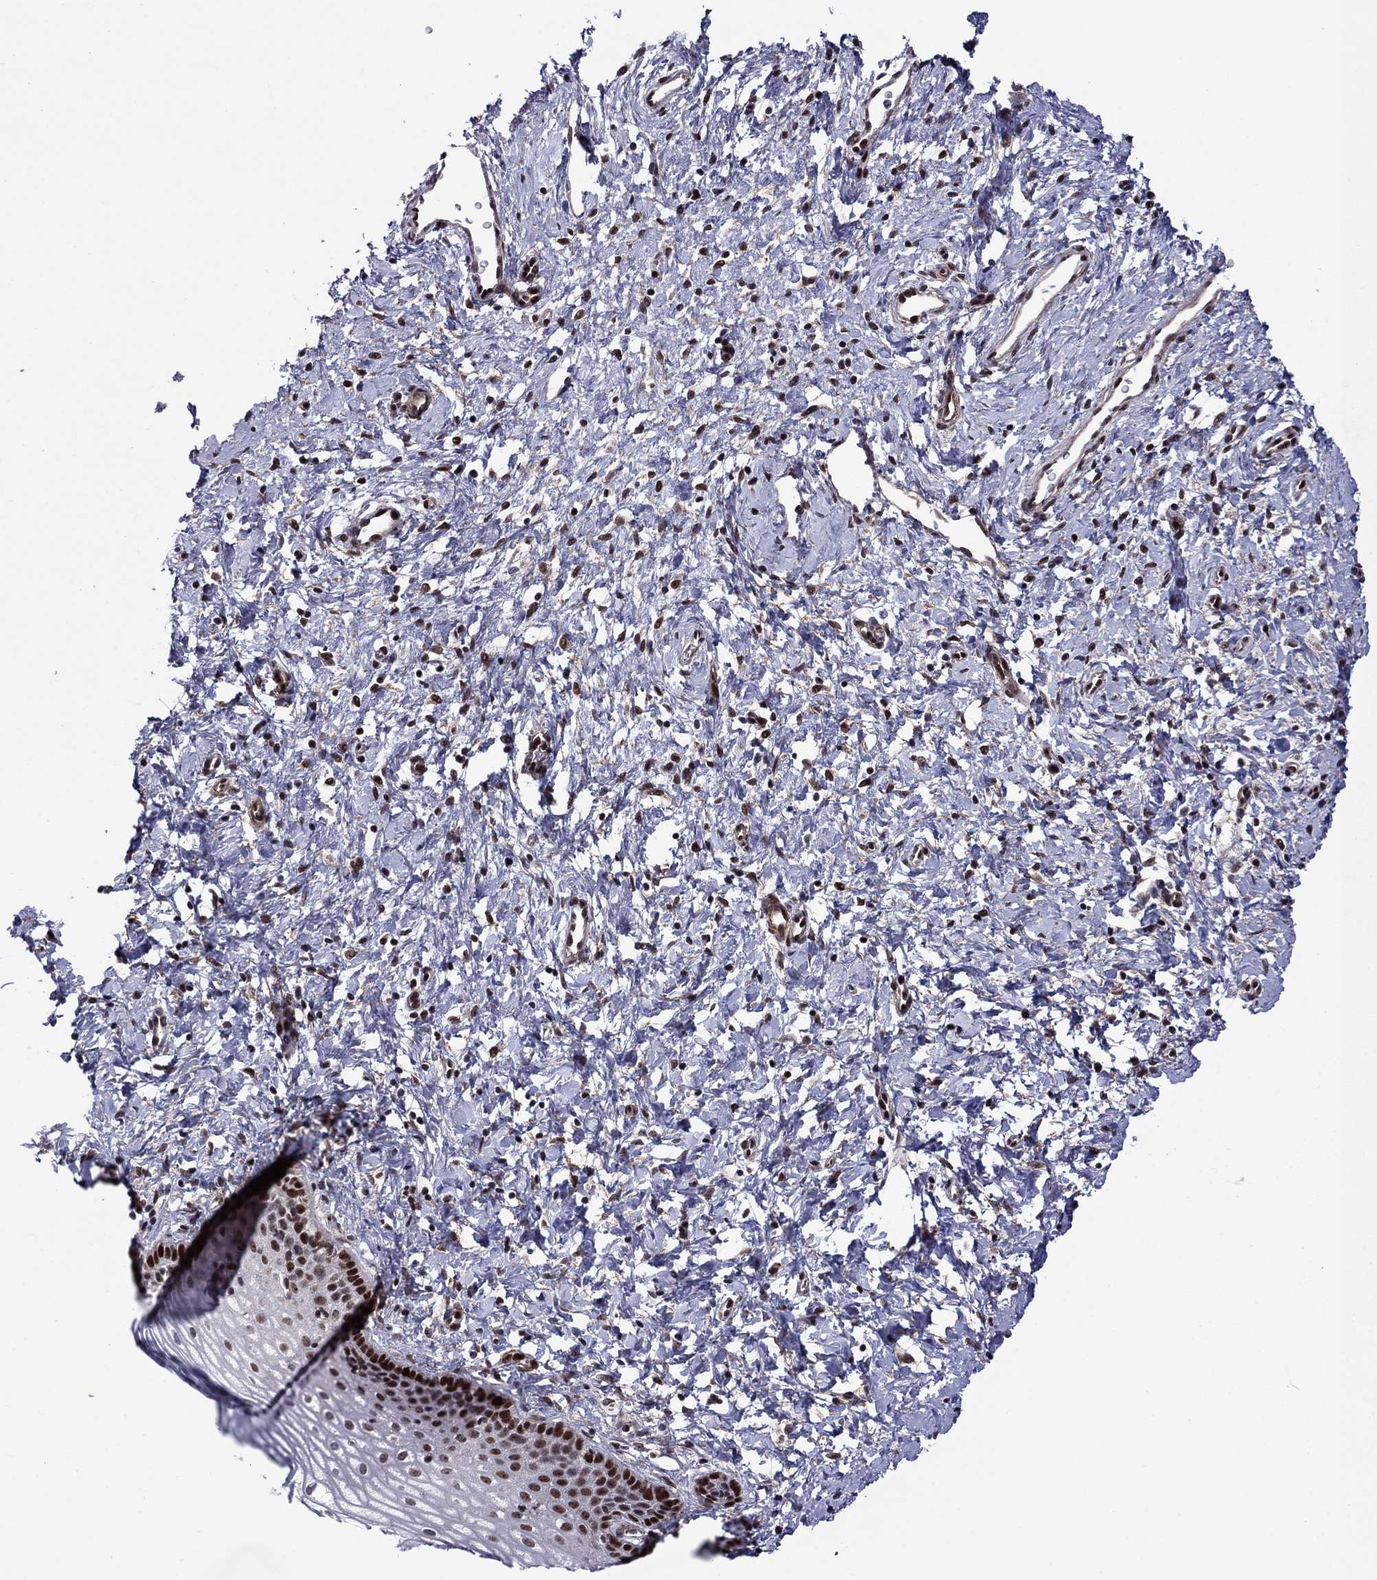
{"staining": {"intensity": "strong", "quantity": "<25%", "location": "nuclear"}, "tissue": "cervix", "cell_type": "Squamous epithelial cells", "image_type": "normal", "snomed": [{"axis": "morphology", "description": "Normal tissue, NOS"}, {"axis": "topography", "description": "Cervix"}], "caption": "A histopathology image of cervix stained for a protein reveals strong nuclear brown staining in squamous epithelial cells. (Stains: DAB (3,3'-diaminobenzidine) in brown, nuclei in blue, Microscopy: brightfield microscopy at high magnification).", "gene": "SURF2", "patient": {"sex": "female", "age": 39}}